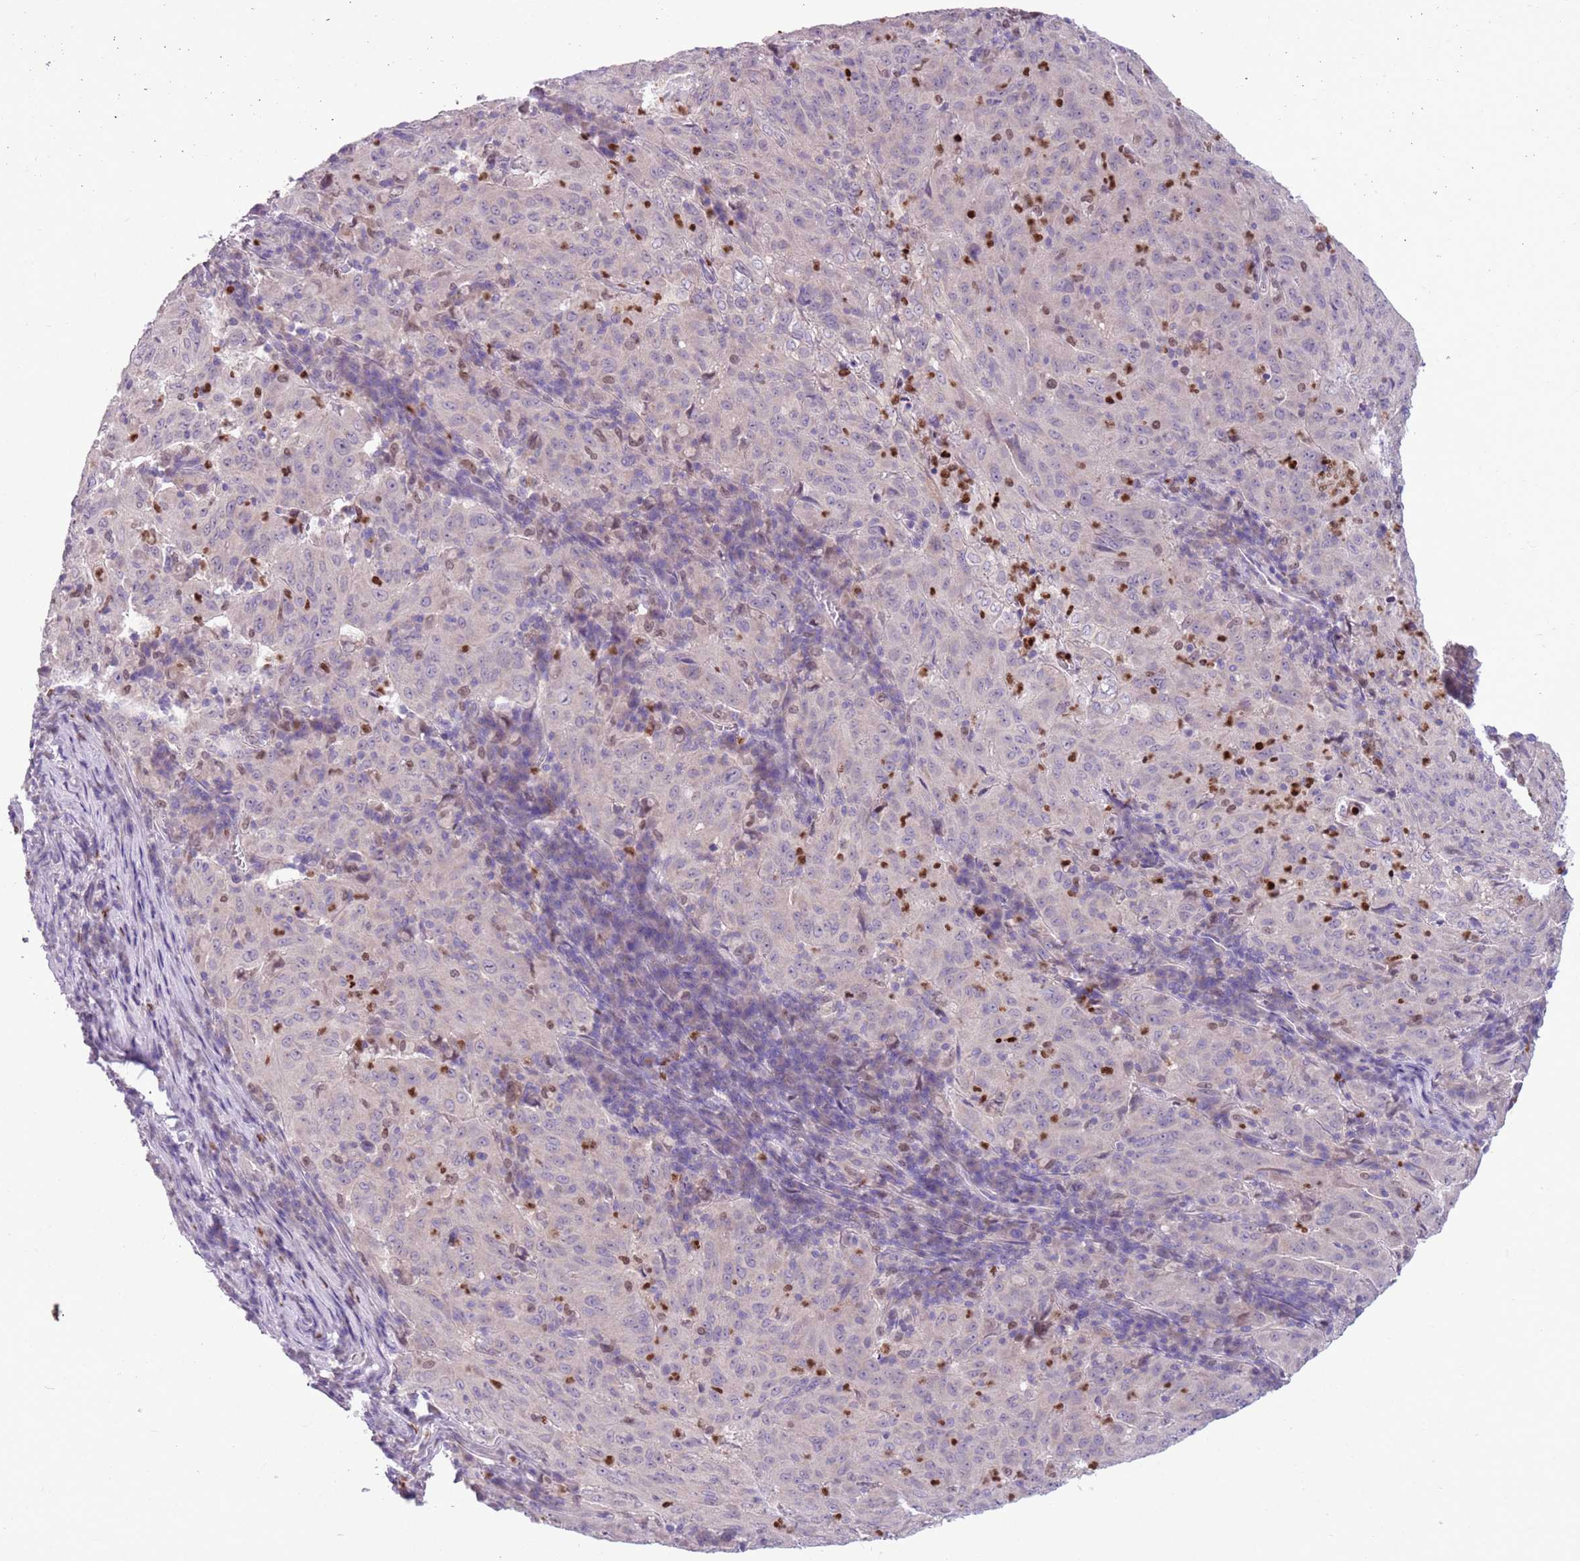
{"staining": {"intensity": "negative", "quantity": "none", "location": "none"}, "tissue": "pancreatic cancer", "cell_type": "Tumor cells", "image_type": "cancer", "snomed": [{"axis": "morphology", "description": "Adenocarcinoma, NOS"}, {"axis": "topography", "description": "Pancreas"}], "caption": "IHC image of pancreatic cancer stained for a protein (brown), which demonstrates no expression in tumor cells.", "gene": "ADCY7", "patient": {"sex": "male", "age": 63}}